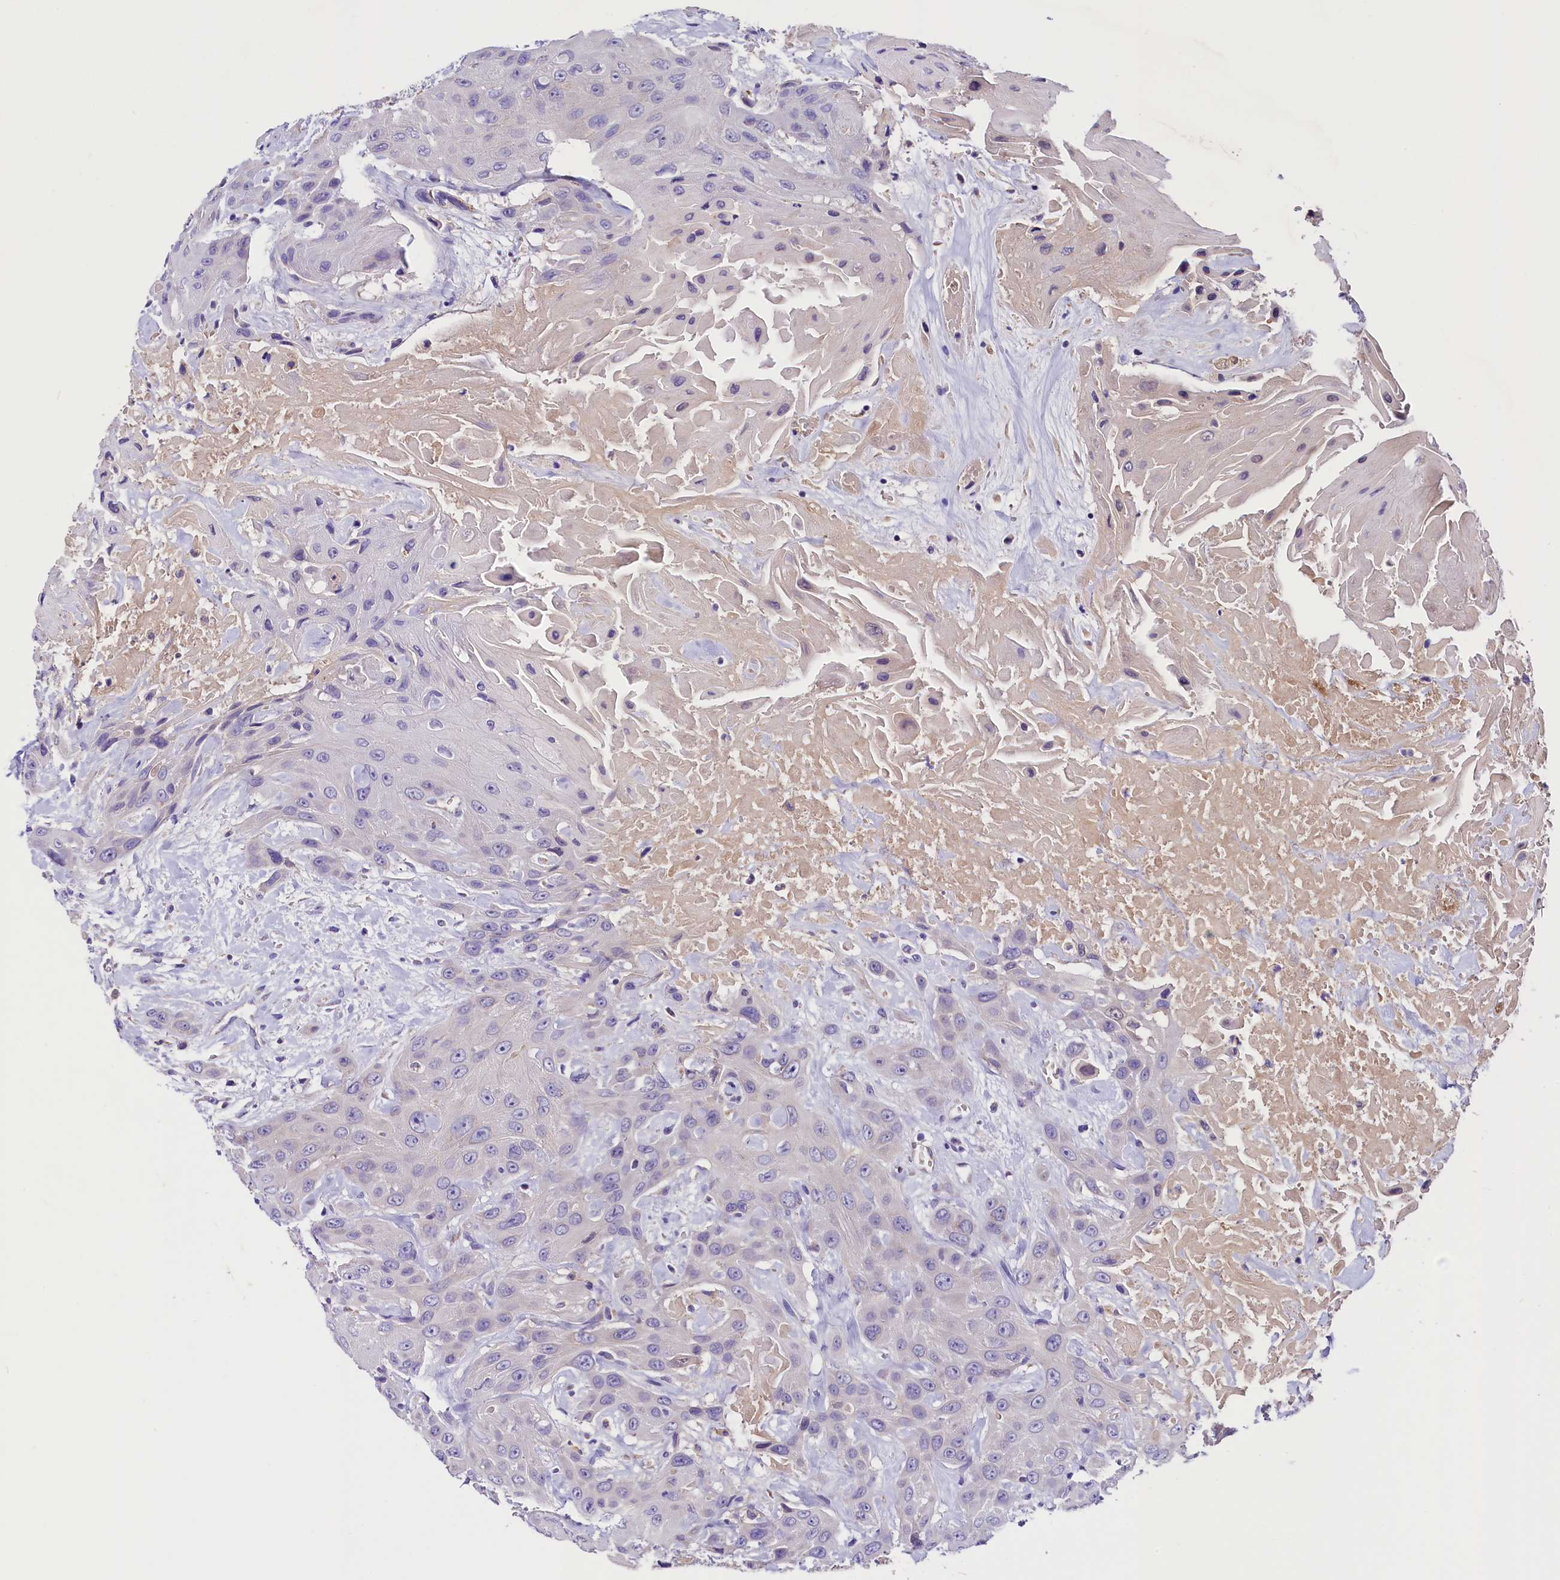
{"staining": {"intensity": "negative", "quantity": "none", "location": "none"}, "tissue": "head and neck cancer", "cell_type": "Tumor cells", "image_type": "cancer", "snomed": [{"axis": "morphology", "description": "Squamous cell carcinoma, NOS"}, {"axis": "topography", "description": "Head-Neck"}], "caption": "This is a image of immunohistochemistry (IHC) staining of squamous cell carcinoma (head and neck), which shows no positivity in tumor cells.", "gene": "SIX5", "patient": {"sex": "male", "age": 81}}